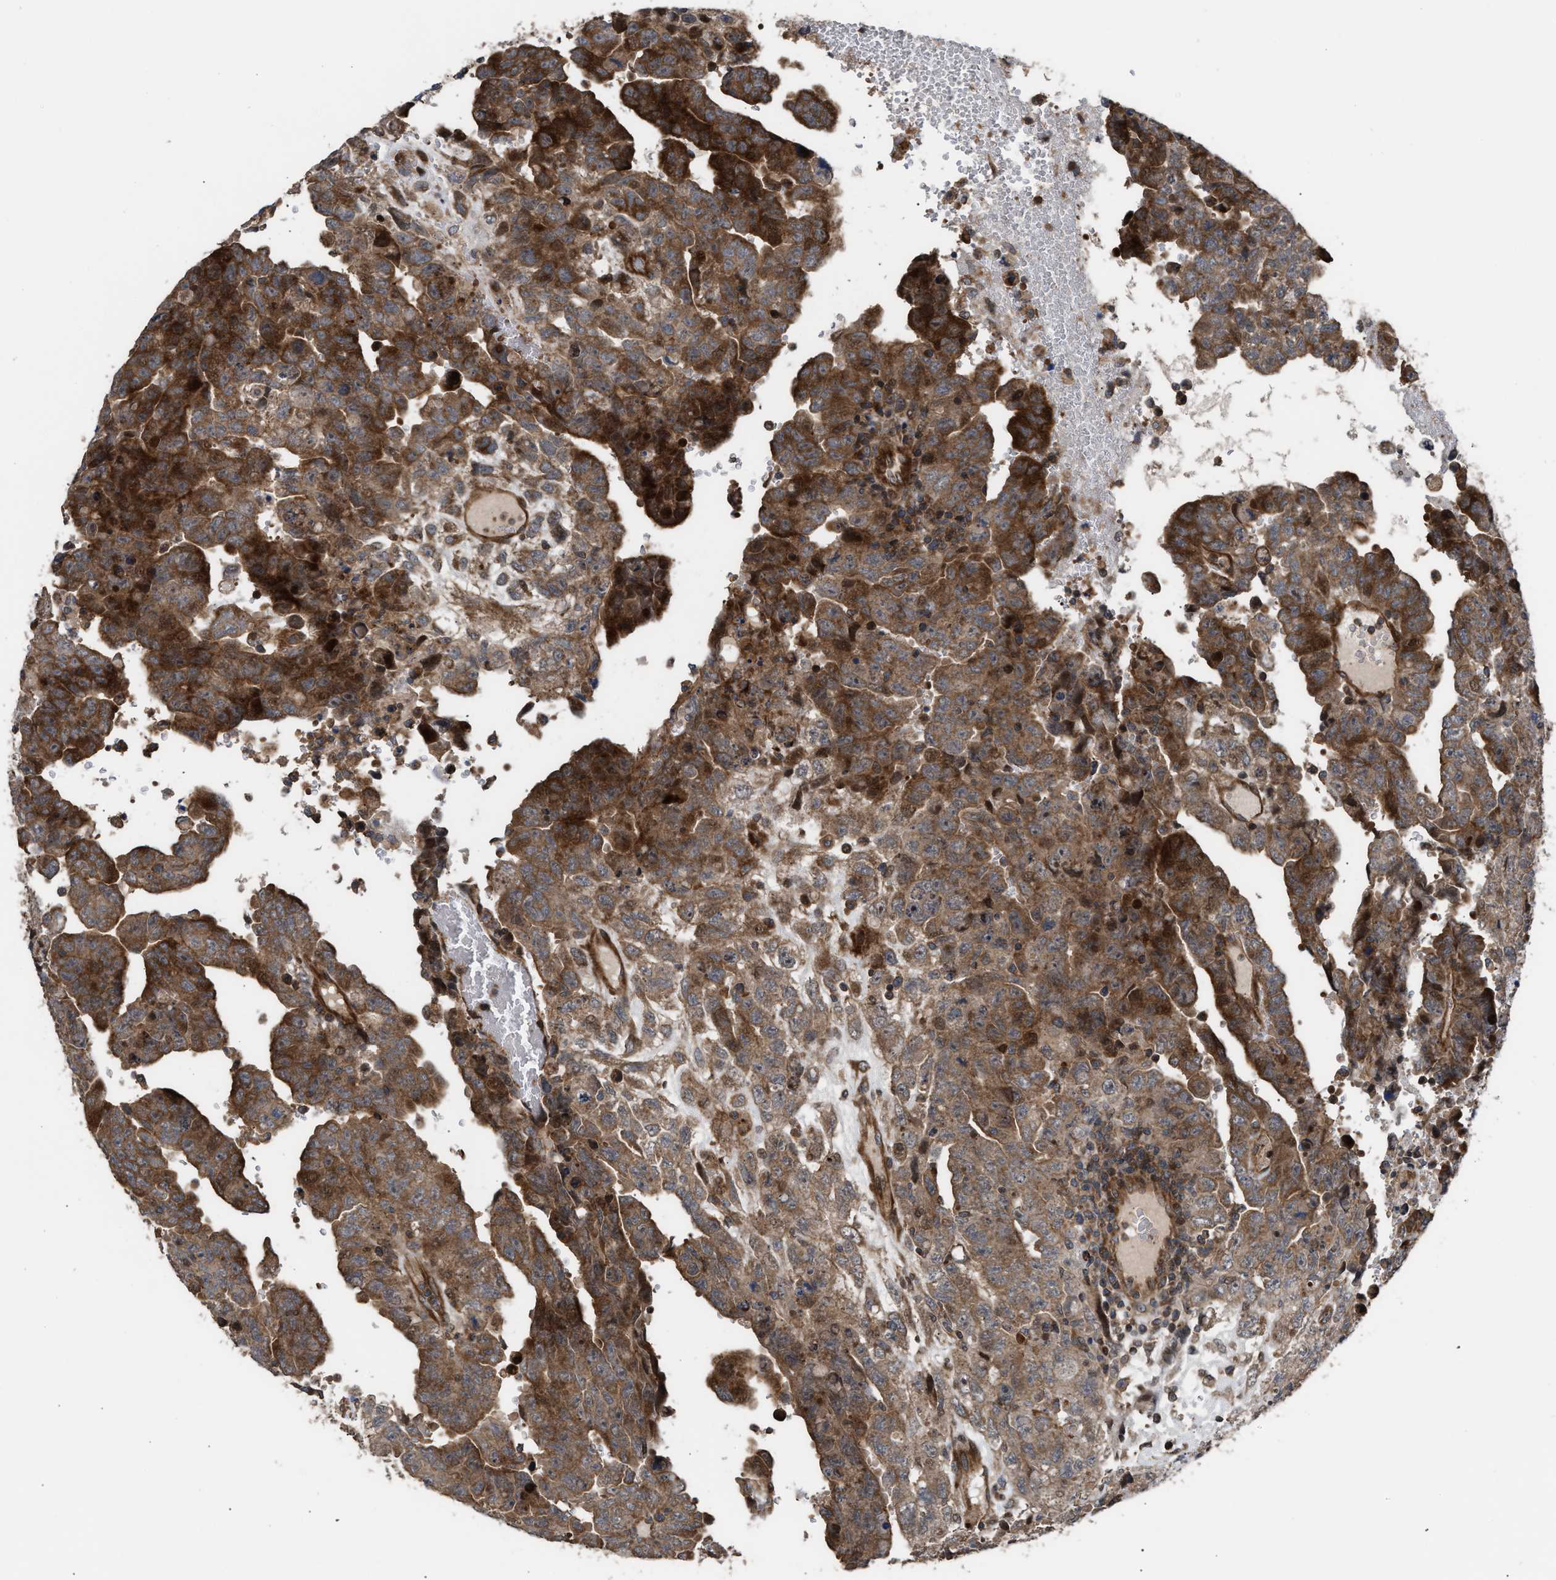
{"staining": {"intensity": "strong", "quantity": "25%-75%", "location": "cytoplasmic/membranous"}, "tissue": "testis cancer", "cell_type": "Tumor cells", "image_type": "cancer", "snomed": [{"axis": "morphology", "description": "Carcinoma, Embryonal, NOS"}, {"axis": "topography", "description": "Testis"}], "caption": "Protein expression analysis of testis cancer exhibits strong cytoplasmic/membranous expression in about 25%-75% of tumor cells.", "gene": "STAU1", "patient": {"sex": "male", "age": 28}}